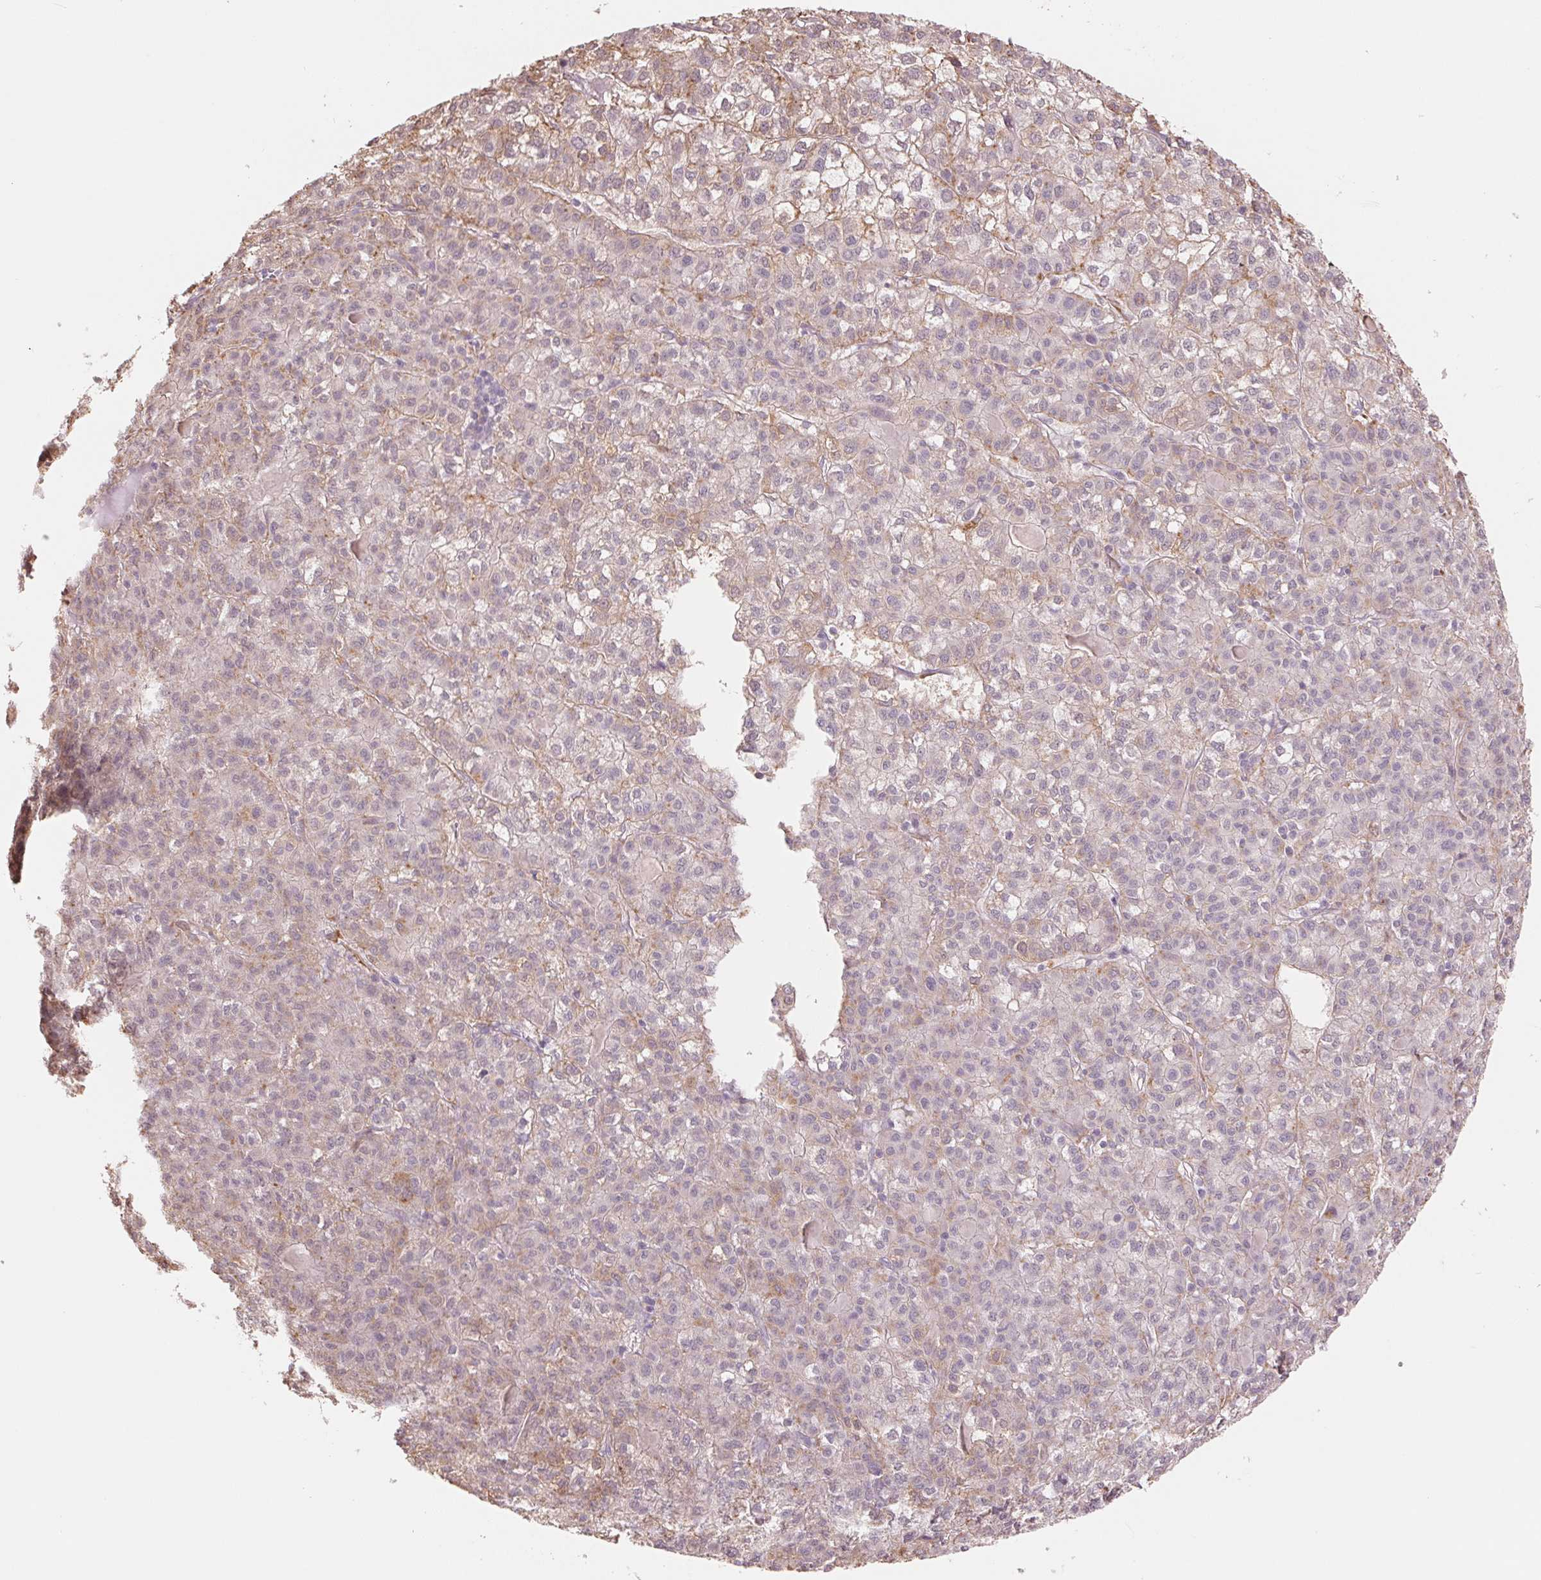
{"staining": {"intensity": "weak", "quantity": "<25%", "location": "cytoplasmic/membranous"}, "tissue": "liver cancer", "cell_type": "Tumor cells", "image_type": "cancer", "snomed": [{"axis": "morphology", "description": "Carcinoma, Hepatocellular, NOS"}, {"axis": "topography", "description": "Liver"}], "caption": "This is a image of immunohistochemistry staining of liver cancer (hepatocellular carcinoma), which shows no positivity in tumor cells. Brightfield microscopy of immunohistochemistry stained with DAB (3,3'-diaminobenzidine) (brown) and hematoxylin (blue), captured at high magnification.", "gene": "FKBP10", "patient": {"sex": "female", "age": 43}}